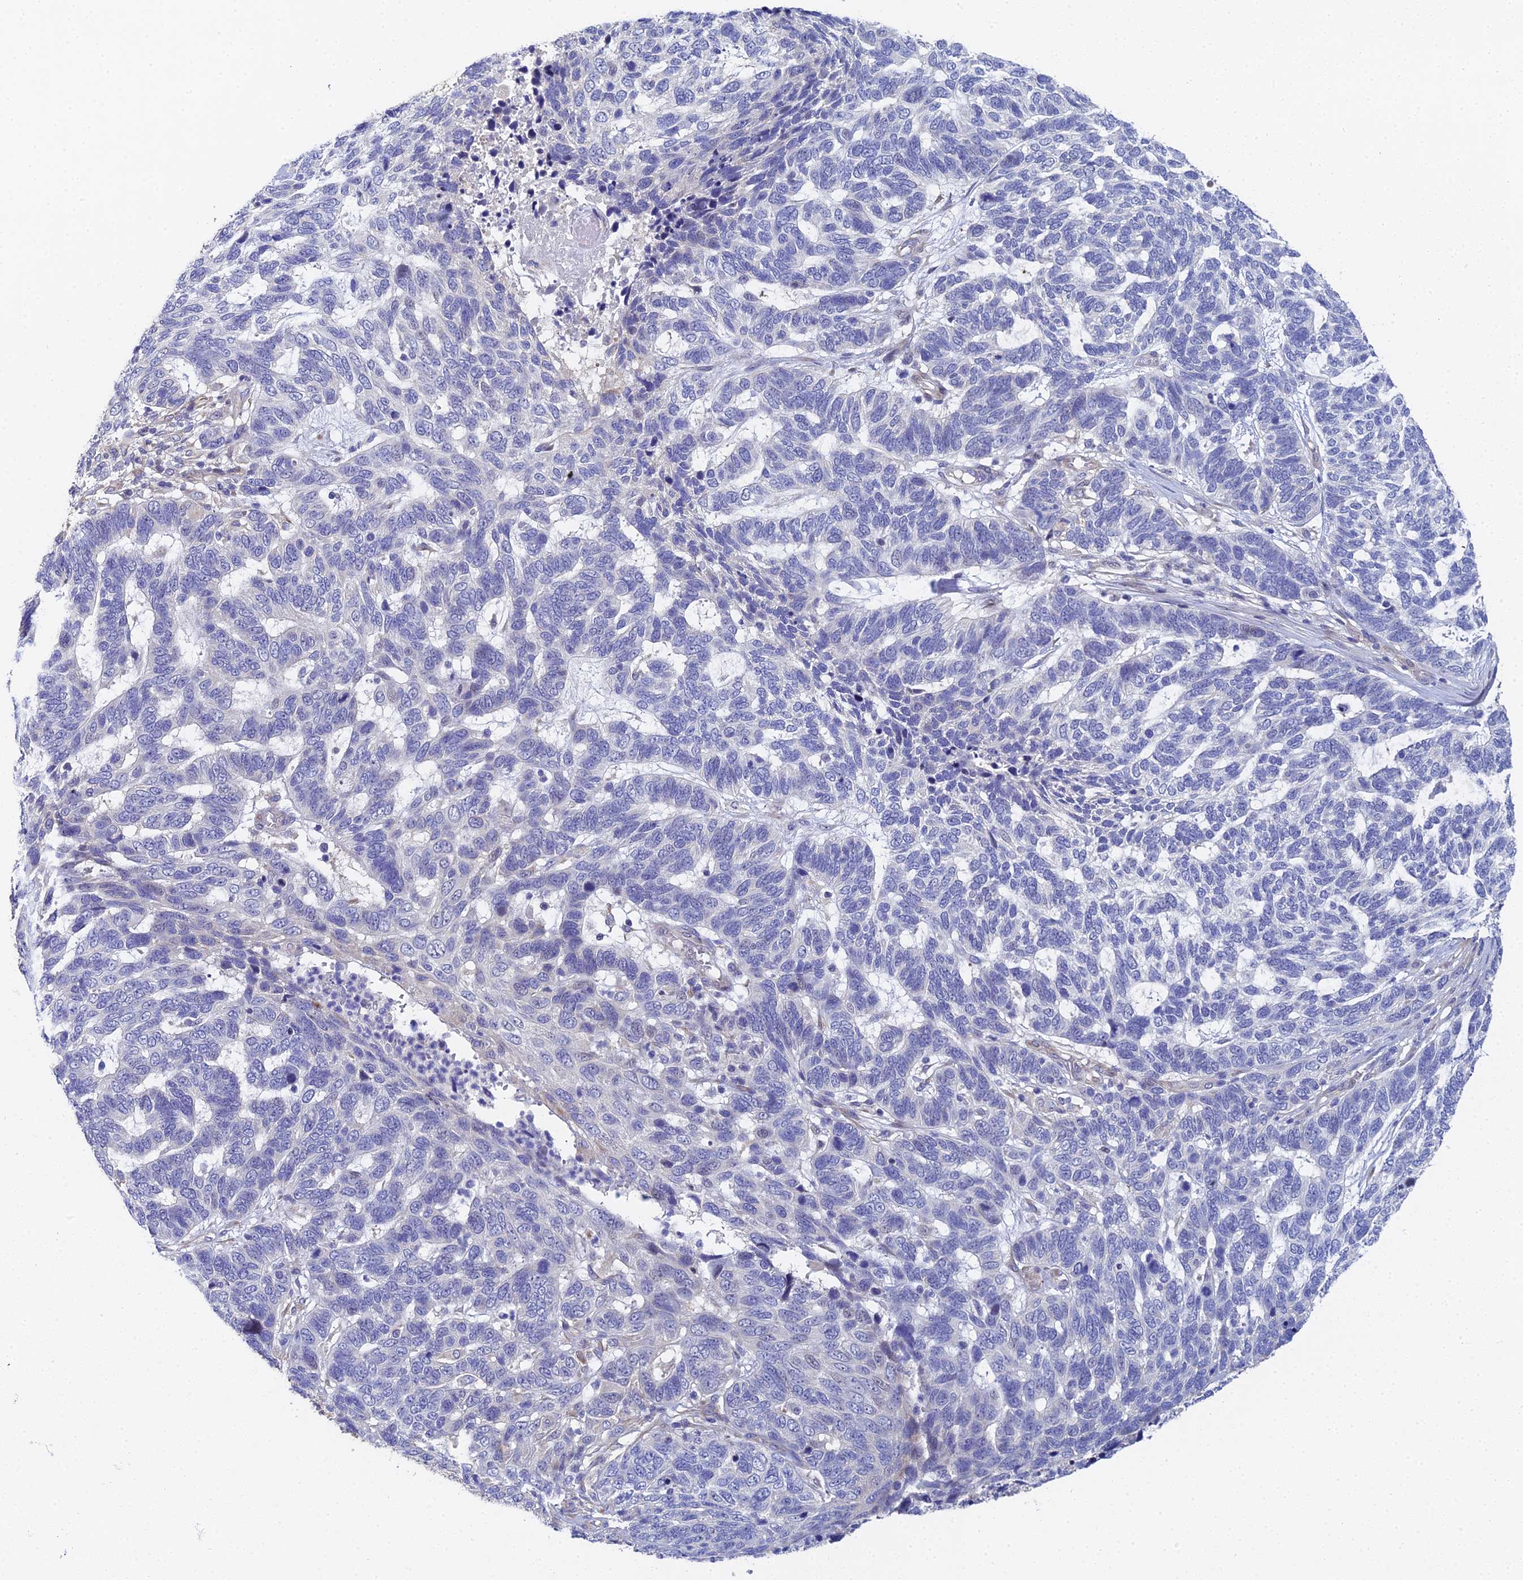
{"staining": {"intensity": "negative", "quantity": "none", "location": "none"}, "tissue": "skin cancer", "cell_type": "Tumor cells", "image_type": "cancer", "snomed": [{"axis": "morphology", "description": "Basal cell carcinoma"}, {"axis": "topography", "description": "Skin"}], "caption": "Skin cancer (basal cell carcinoma) was stained to show a protein in brown. There is no significant staining in tumor cells. (DAB immunohistochemistry with hematoxylin counter stain).", "gene": "ENSG00000268674", "patient": {"sex": "female", "age": 65}}